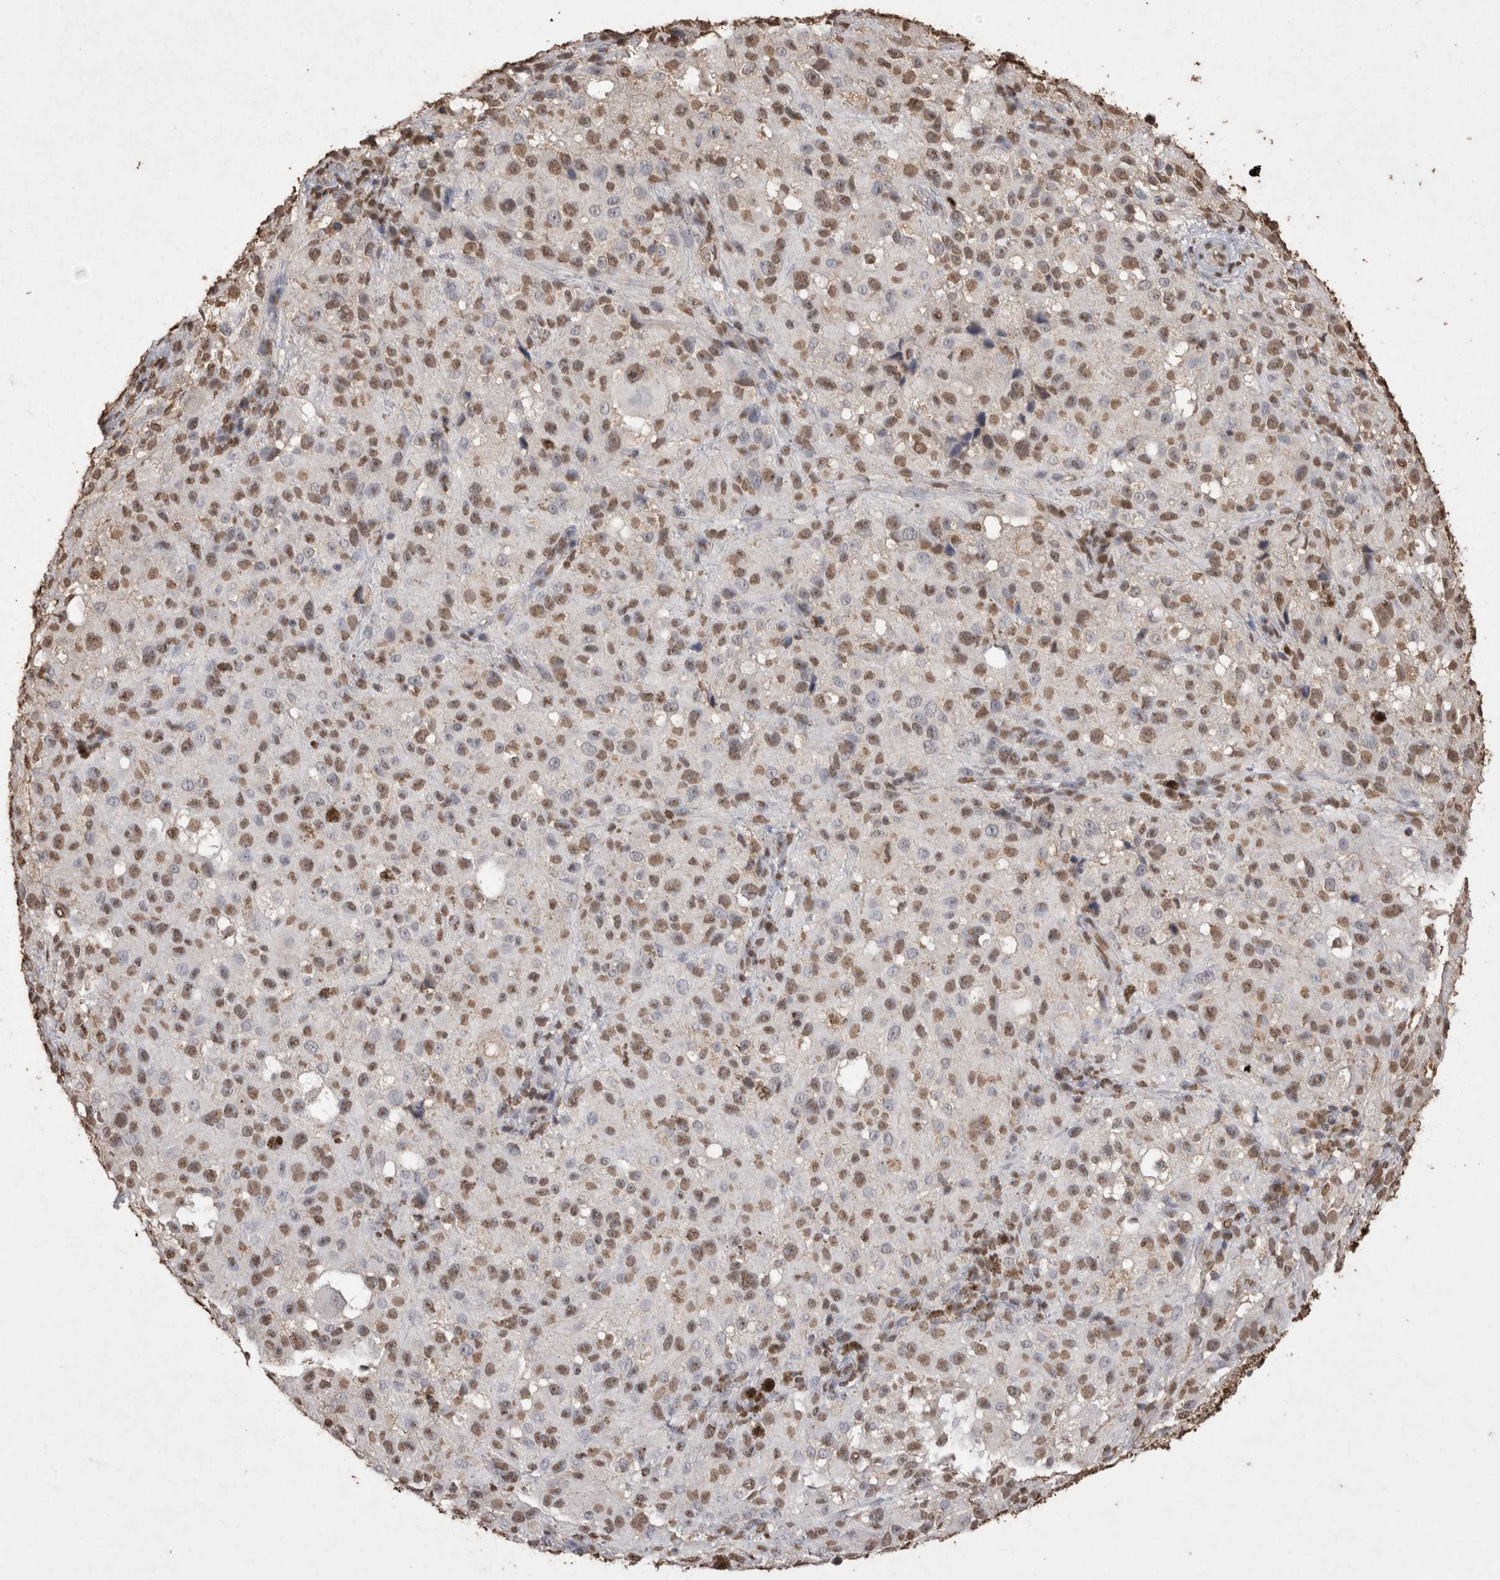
{"staining": {"intensity": "moderate", "quantity": ">75%", "location": "nuclear"}, "tissue": "melanoma", "cell_type": "Tumor cells", "image_type": "cancer", "snomed": [{"axis": "morphology", "description": "Necrosis, NOS"}, {"axis": "morphology", "description": "Malignant melanoma, NOS"}, {"axis": "topography", "description": "Skin"}], "caption": "Protein analysis of melanoma tissue displays moderate nuclear positivity in approximately >75% of tumor cells. The staining is performed using DAB (3,3'-diaminobenzidine) brown chromogen to label protein expression. The nuclei are counter-stained blue using hematoxylin.", "gene": "POU5F1", "patient": {"sex": "female", "age": 87}}